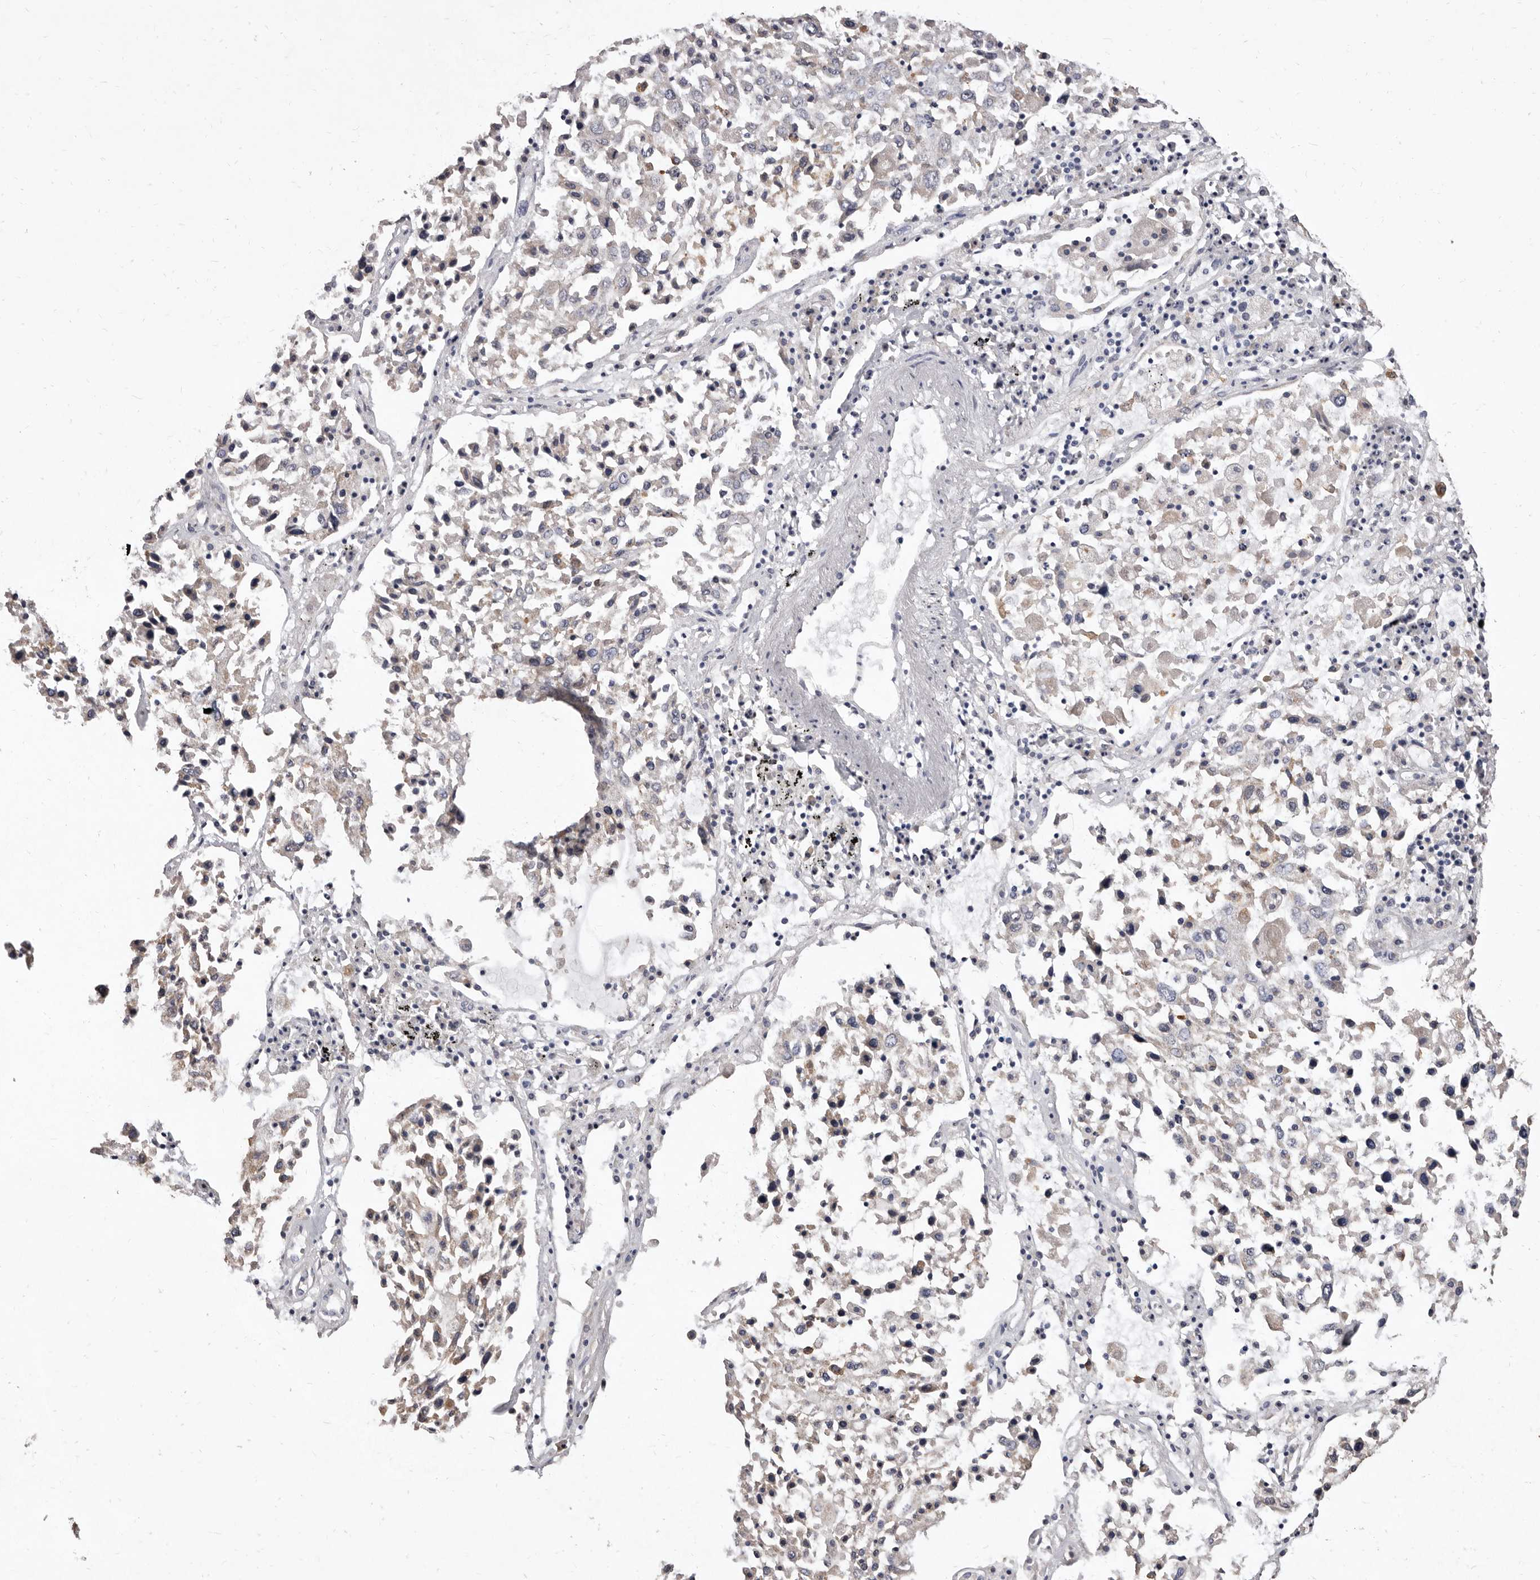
{"staining": {"intensity": "weak", "quantity": "<25%", "location": "cytoplasmic/membranous"}, "tissue": "lung cancer", "cell_type": "Tumor cells", "image_type": "cancer", "snomed": [{"axis": "morphology", "description": "Squamous cell carcinoma, NOS"}, {"axis": "topography", "description": "Lung"}], "caption": "Immunohistochemistry micrograph of neoplastic tissue: lung cancer (squamous cell carcinoma) stained with DAB reveals no significant protein expression in tumor cells.", "gene": "CYP2E1", "patient": {"sex": "male", "age": 65}}